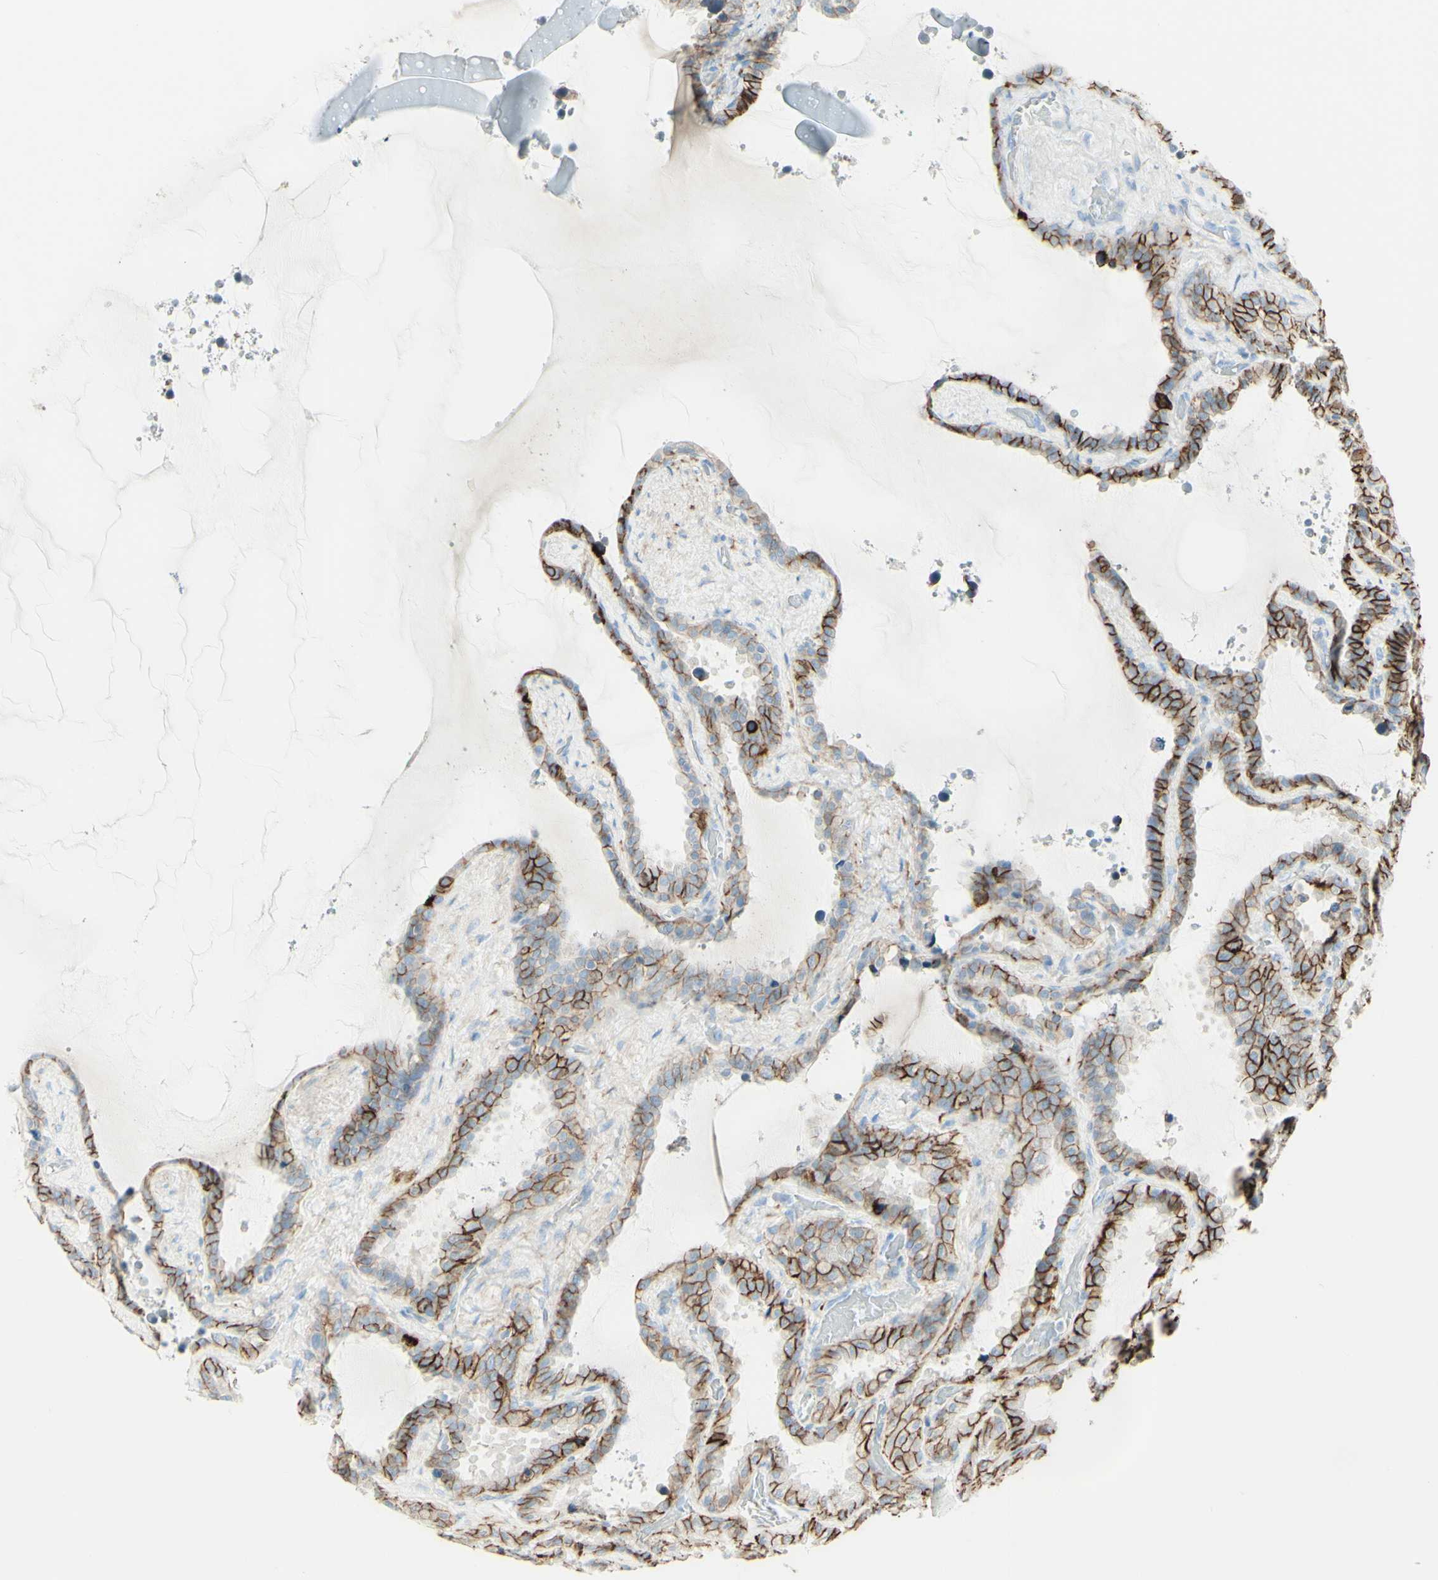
{"staining": {"intensity": "strong", "quantity": ">75%", "location": "cytoplasmic/membranous"}, "tissue": "seminal vesicle", "cell_type": "Glandular cells", "image_type": "normal", "snomed": [{"axis": "morphology", "description": "Normal tissue, NOS"}, {"axis": "topography", "description": "Seminal veicle"}], "caption": "This image exhibits unremarkable seminal vesicle stained with immunohistochemistry to label a protein in brown. The cytoplasmic/membranous of glandular cells show strong positivity for the protein. Nuclei are counter-stained blue.", "gene": "ALCAM", "patient": {"sex": "male", "age": 46}}